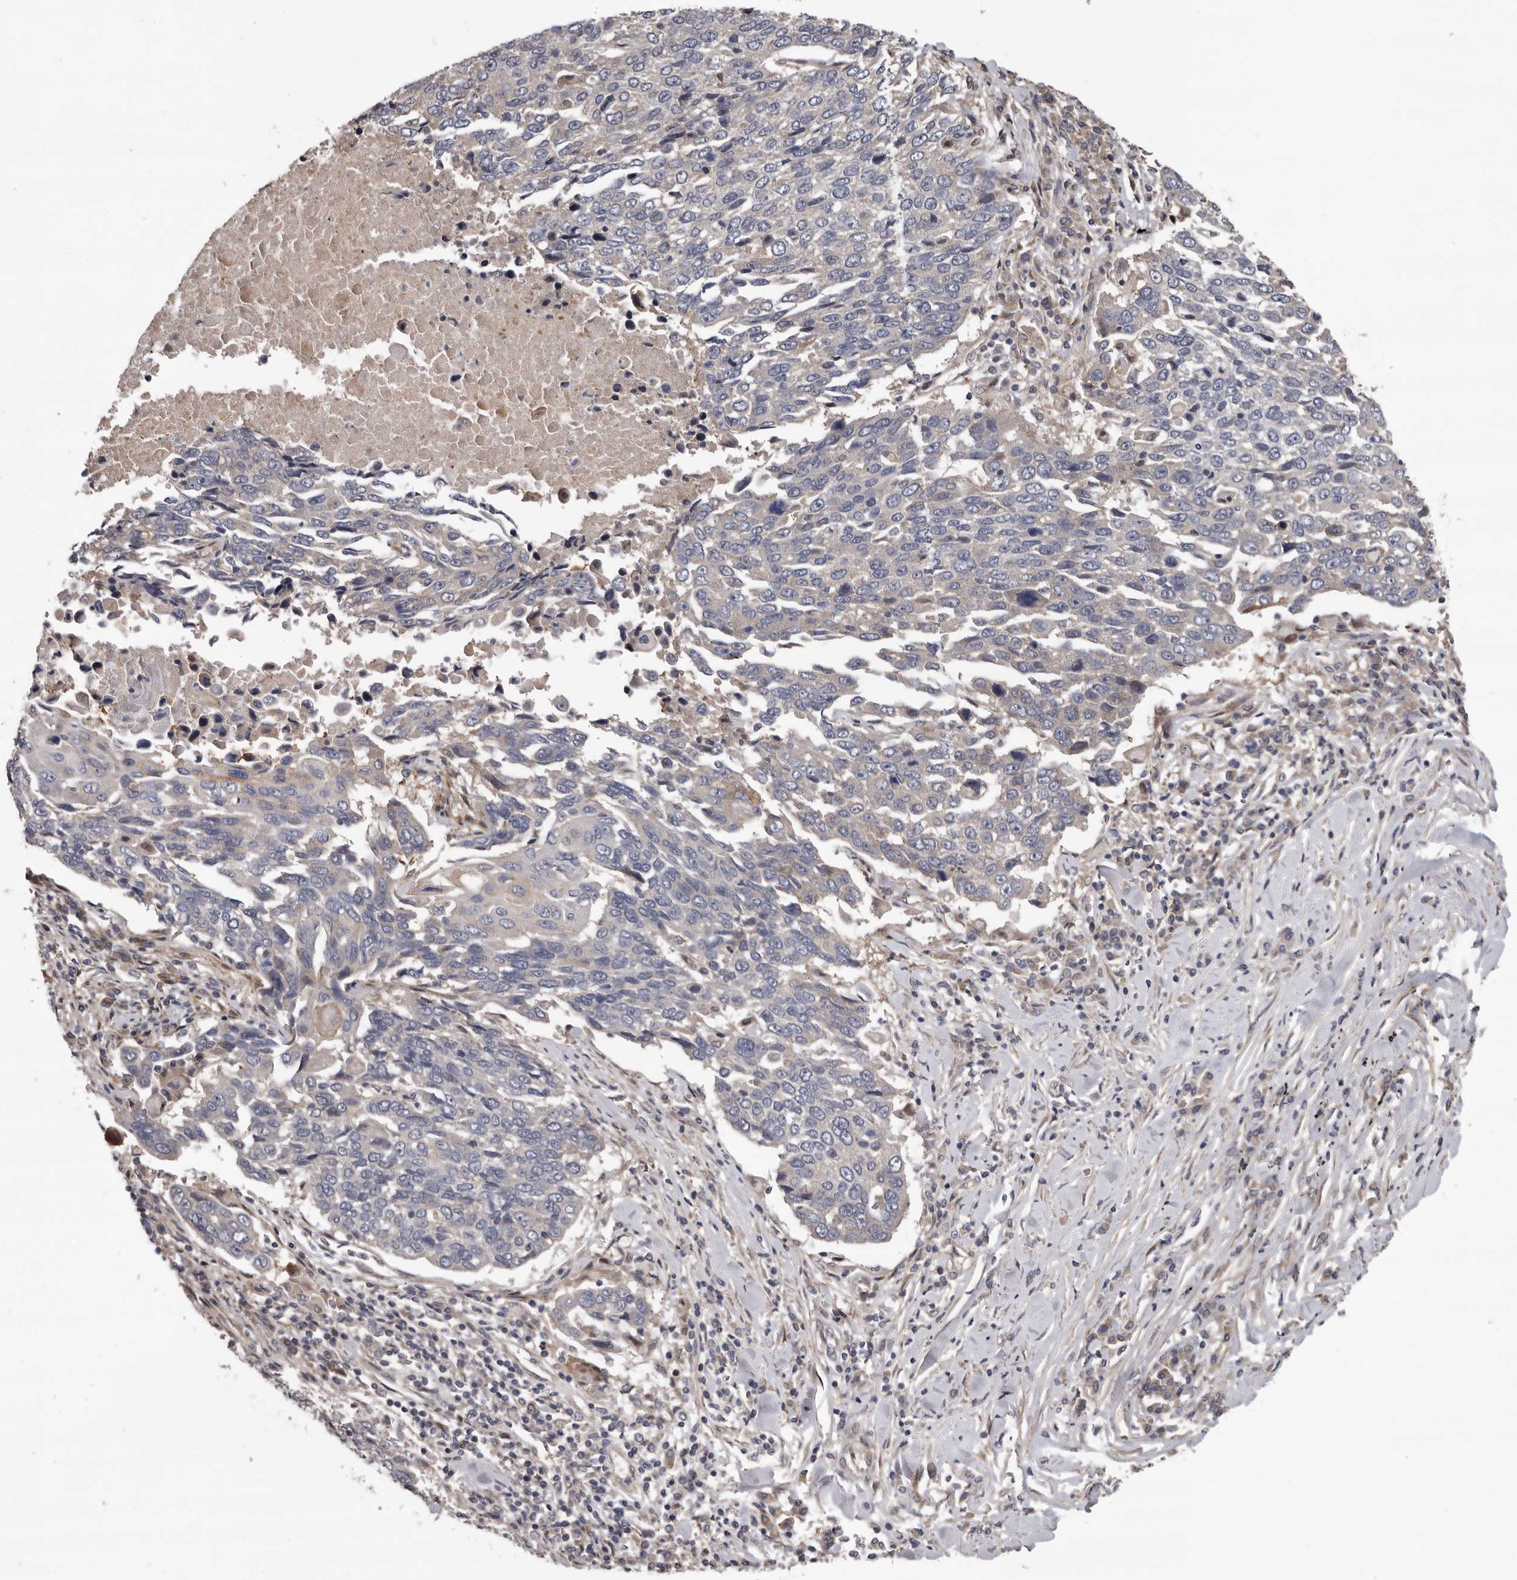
{"staining": {"intensity": "negative", "quantity": "none", "location": "none"}, "tissue": "lung cancer", "cell_type": "Tumor cells", "image_type": "cancer", "snomed": [{"axis": "morphology", "description": "Squamous cell carcinoma, NOS"}, {"axis": "topography", "description": "Lung"}], "caption": "Tumor cells are negative for protein expression in human lung squamous cell carcinoma.", "gene": "PRKD1", "patient": {"sex": "male", "age": 66}}